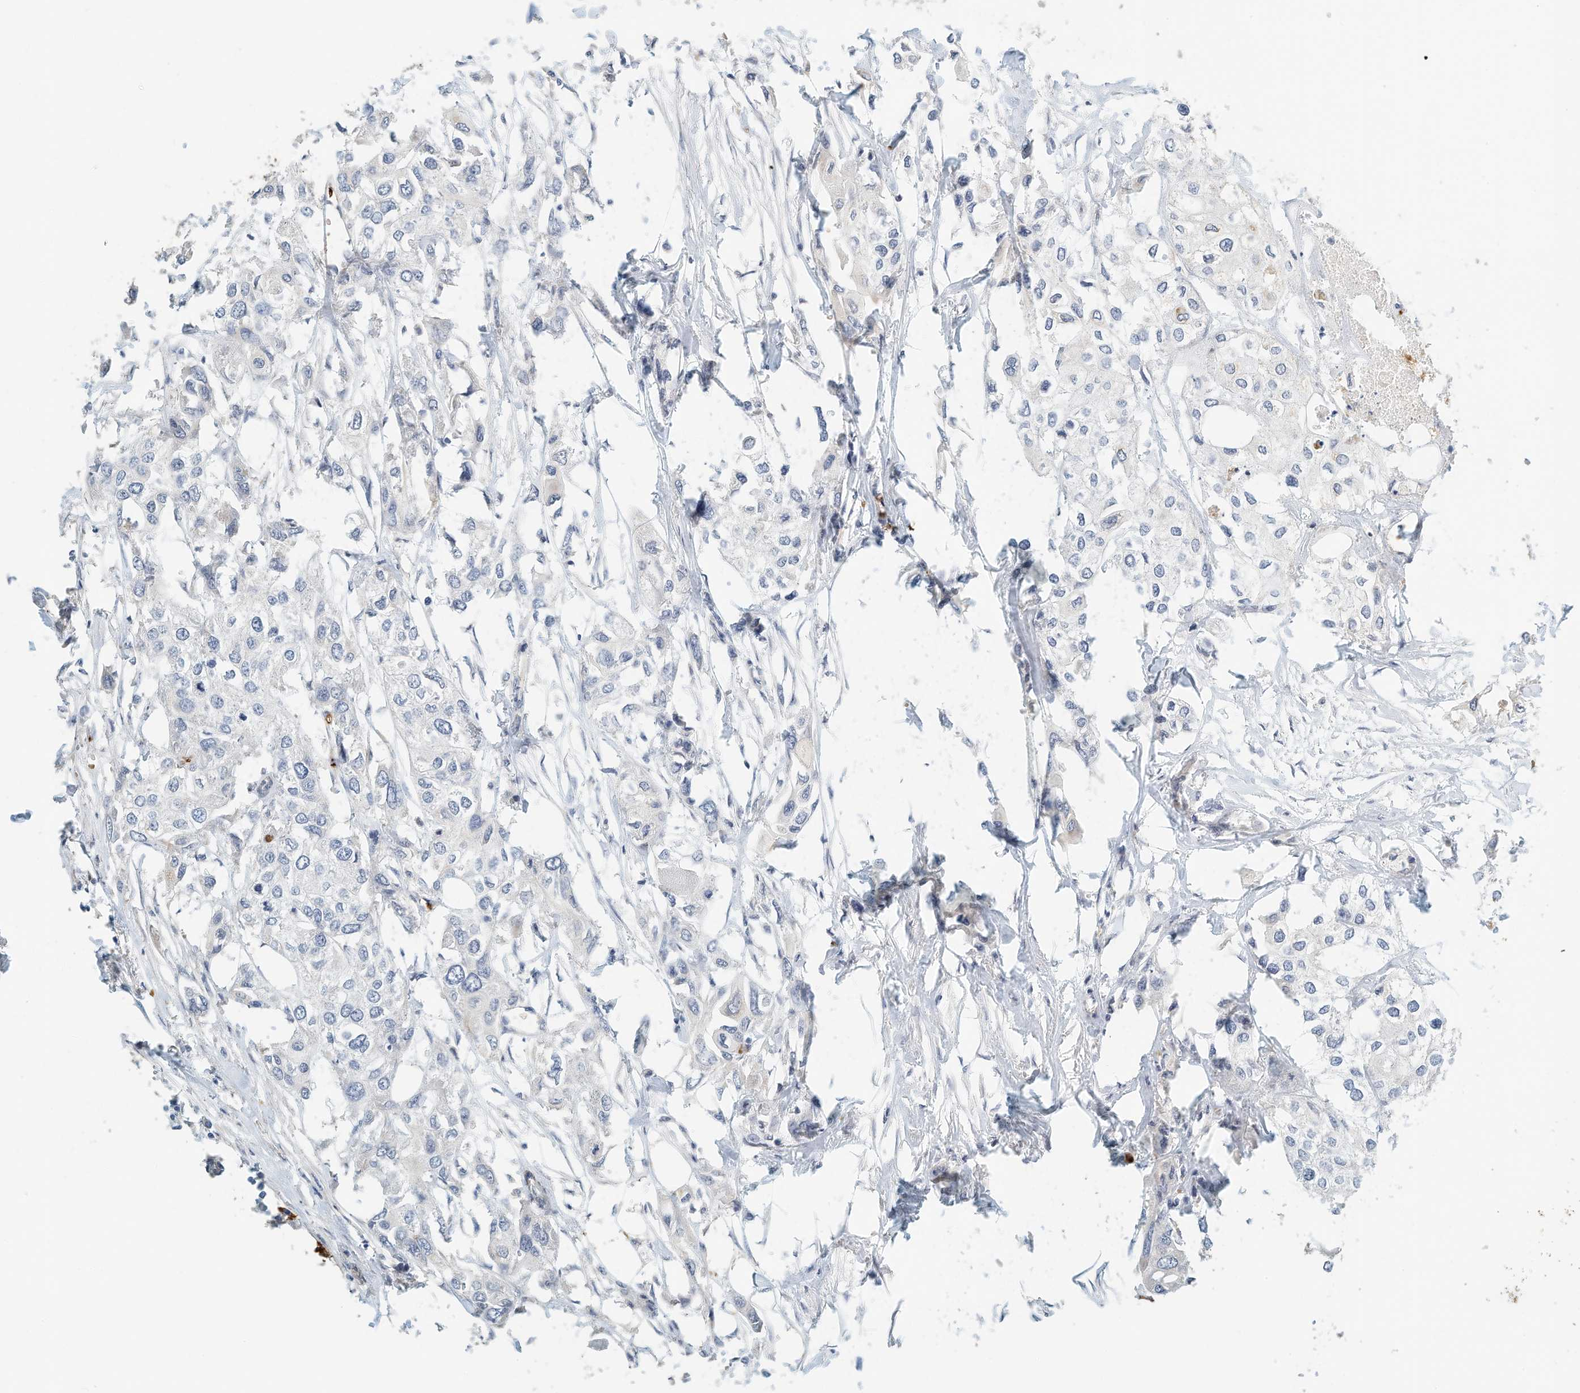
{"staining": {"intensity": "negative", "quantity": "none", "location": "none"}, "tissue": "urothelial cancer", "cell_type": "Tumor cells", "image_type": "cancer", "snomed": [{"axis": "morphology", "description": "Urothelial carcinoma, High grade"}, {"axis": "topography", "description": "Urinary bladder"}], "caption": "Protein analysis of urothelial cancer exhibits no significant positivity in tumor cells.", "gene": "RCAN3", "patient": {"sex": "male", "age": 64}}